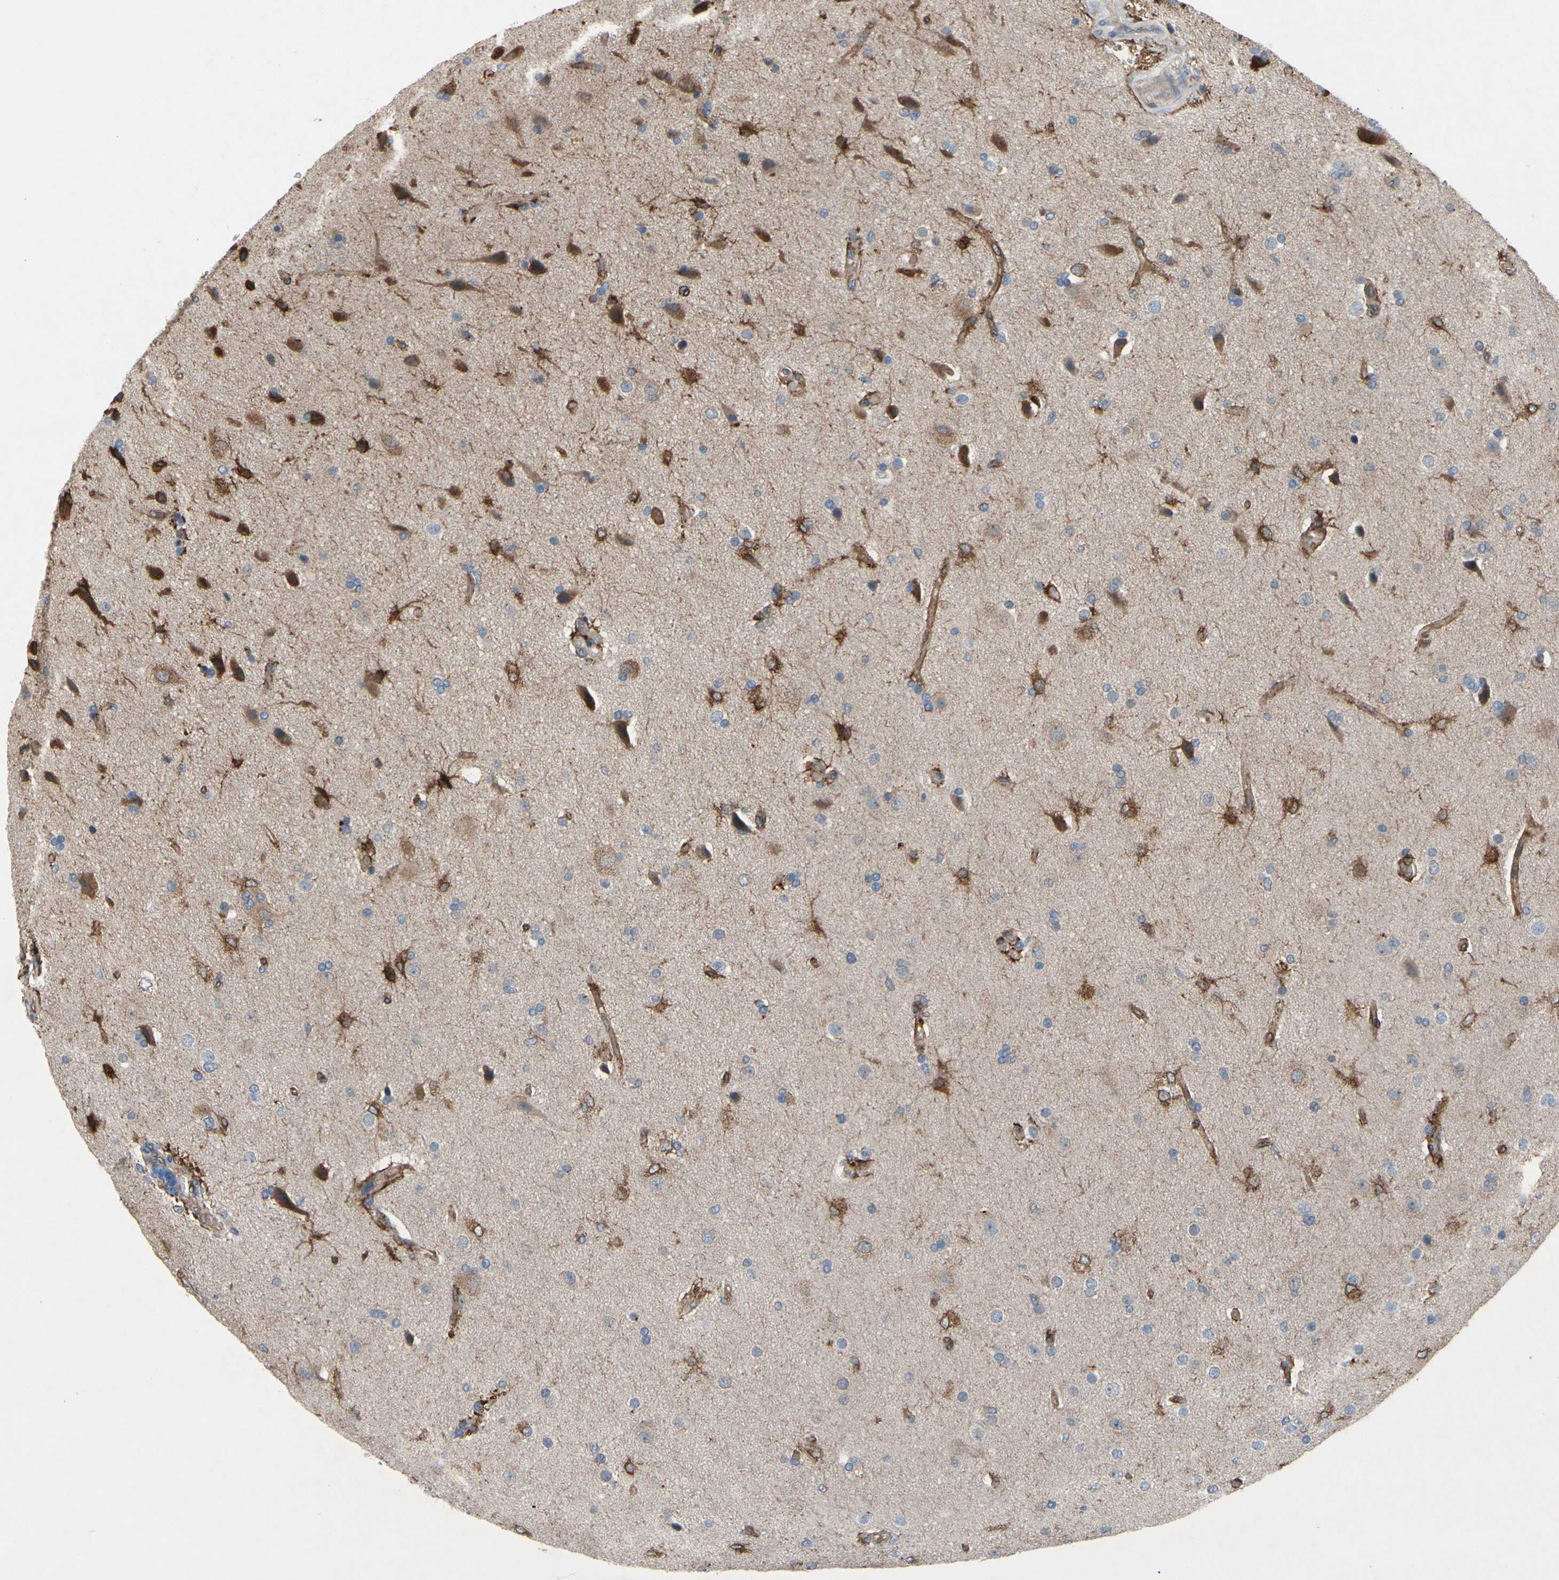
{"staining": {"intensity": "strong", "quantity": "25%-75%", "location": "cytoplasmic/membranous"}, "tissue": "glioma", "cell_type": "Tumor cells", "image_type": "cancer", "snomed": [{"axis": "morphology", "description": "Glioma, malignant, High grade"}, {"axis": "topography", "description": "Brain"}], "caption": "IHC photomicrograph of glioma stained for a protein (brown), which demonstrates high levels of strong cytoplasmic/membranous positivity in about 25%-75% of tumor cells.", "gene": "PRXL2A", "patient": {"sex": "male", "age": 71}}